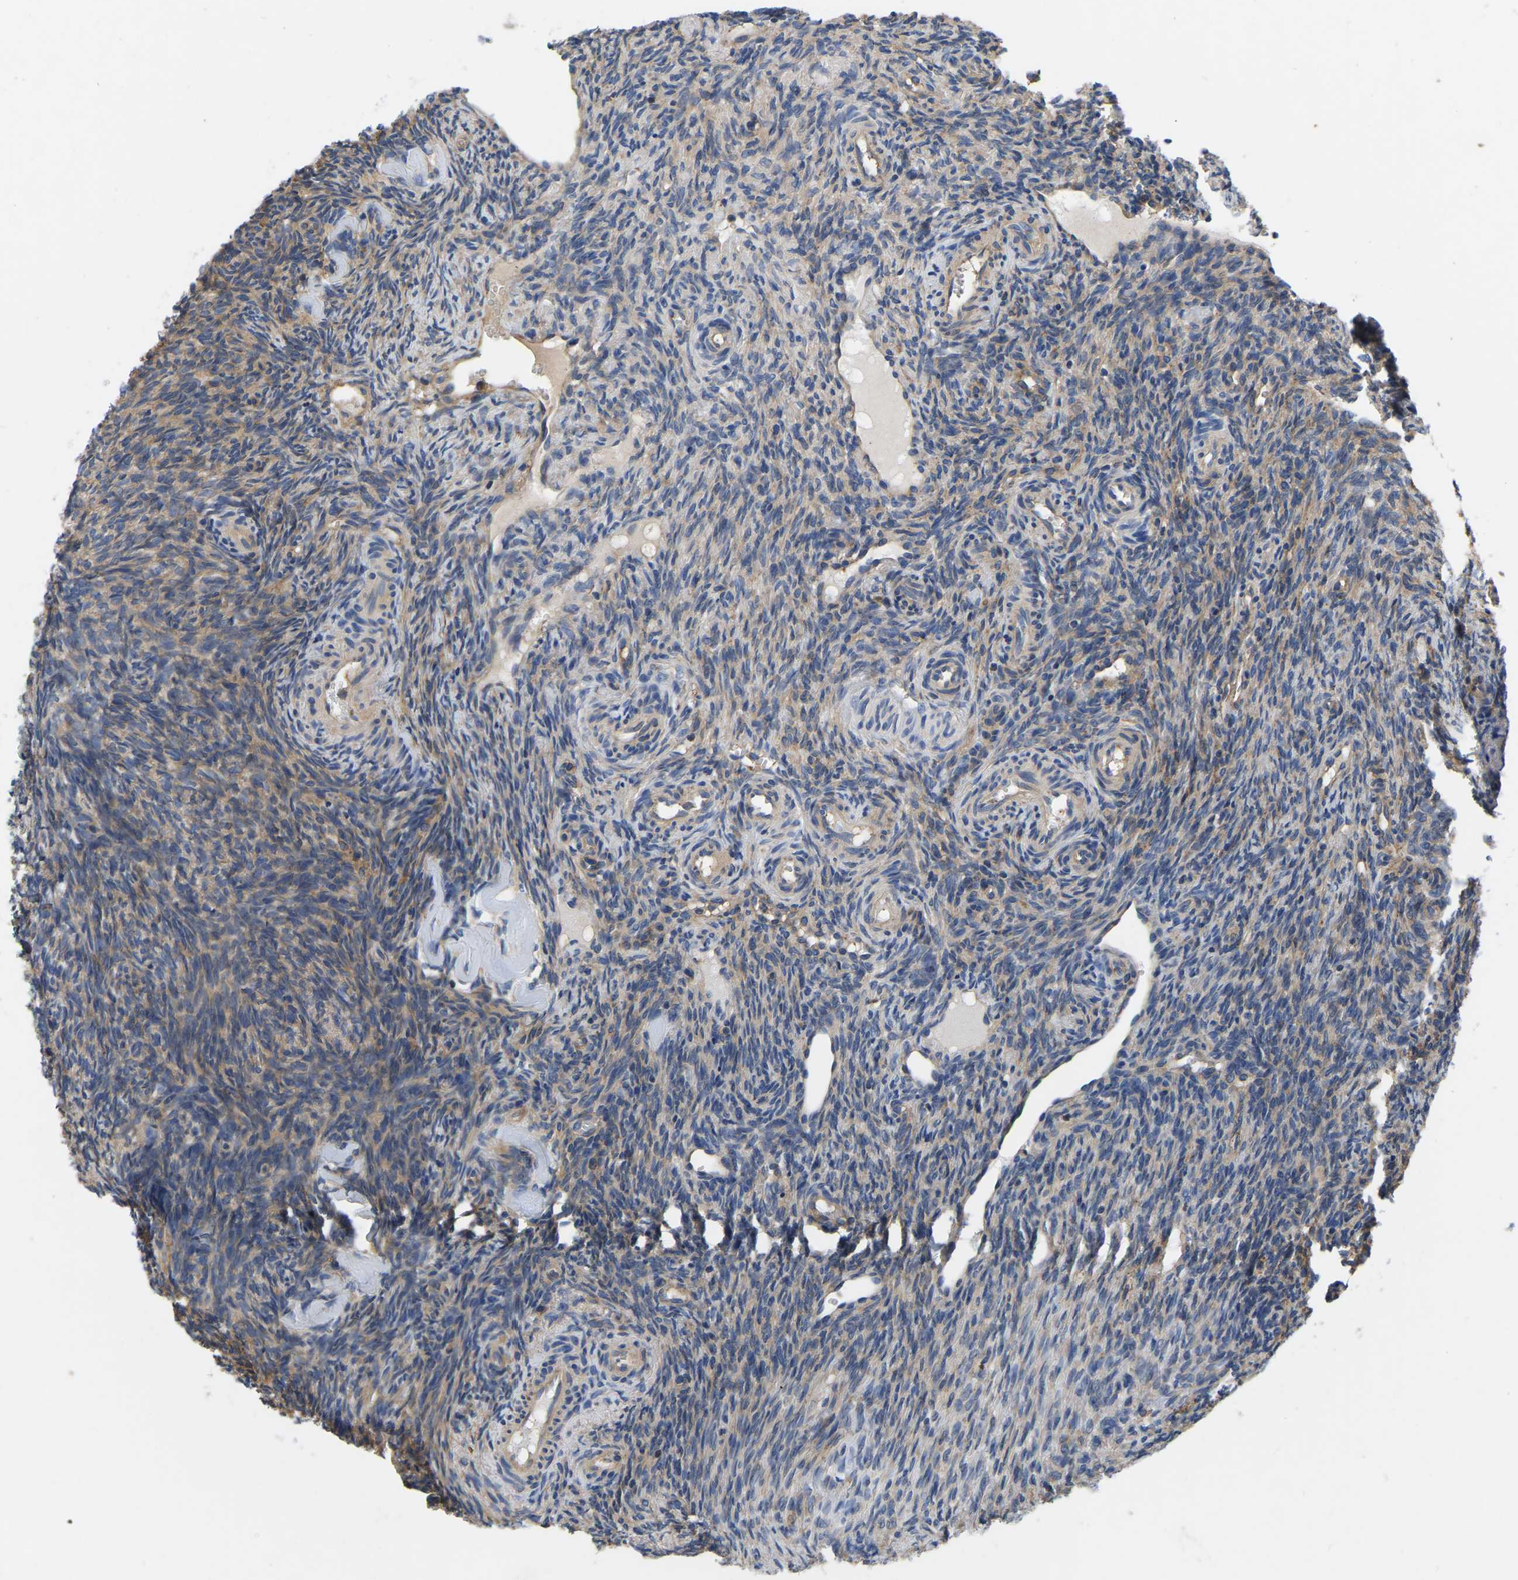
{"staining": {"intensity": "weak", "quantity": "25%-75%", "location": "cytoplasmic/membranous"}, "tissue": "ovary", "cell_type": "Ovarian stroma cells", "image_type": "normal", "snomed": [{"axis": "morphology", "description": "Normal tissue, NOS"}, {"axis": "topography", "description": "Ovary"}], "caption": "Ovary stained for a protein reveals weak cytoplasmic/membranous positivity in ovarian stroma cells. (DAB (3,3'-diaminobenzidine) = brown stain, brightfield microscopy at high magnification).", "gene": "GARS1", "patient": {"sex": "female", "age": 41}}